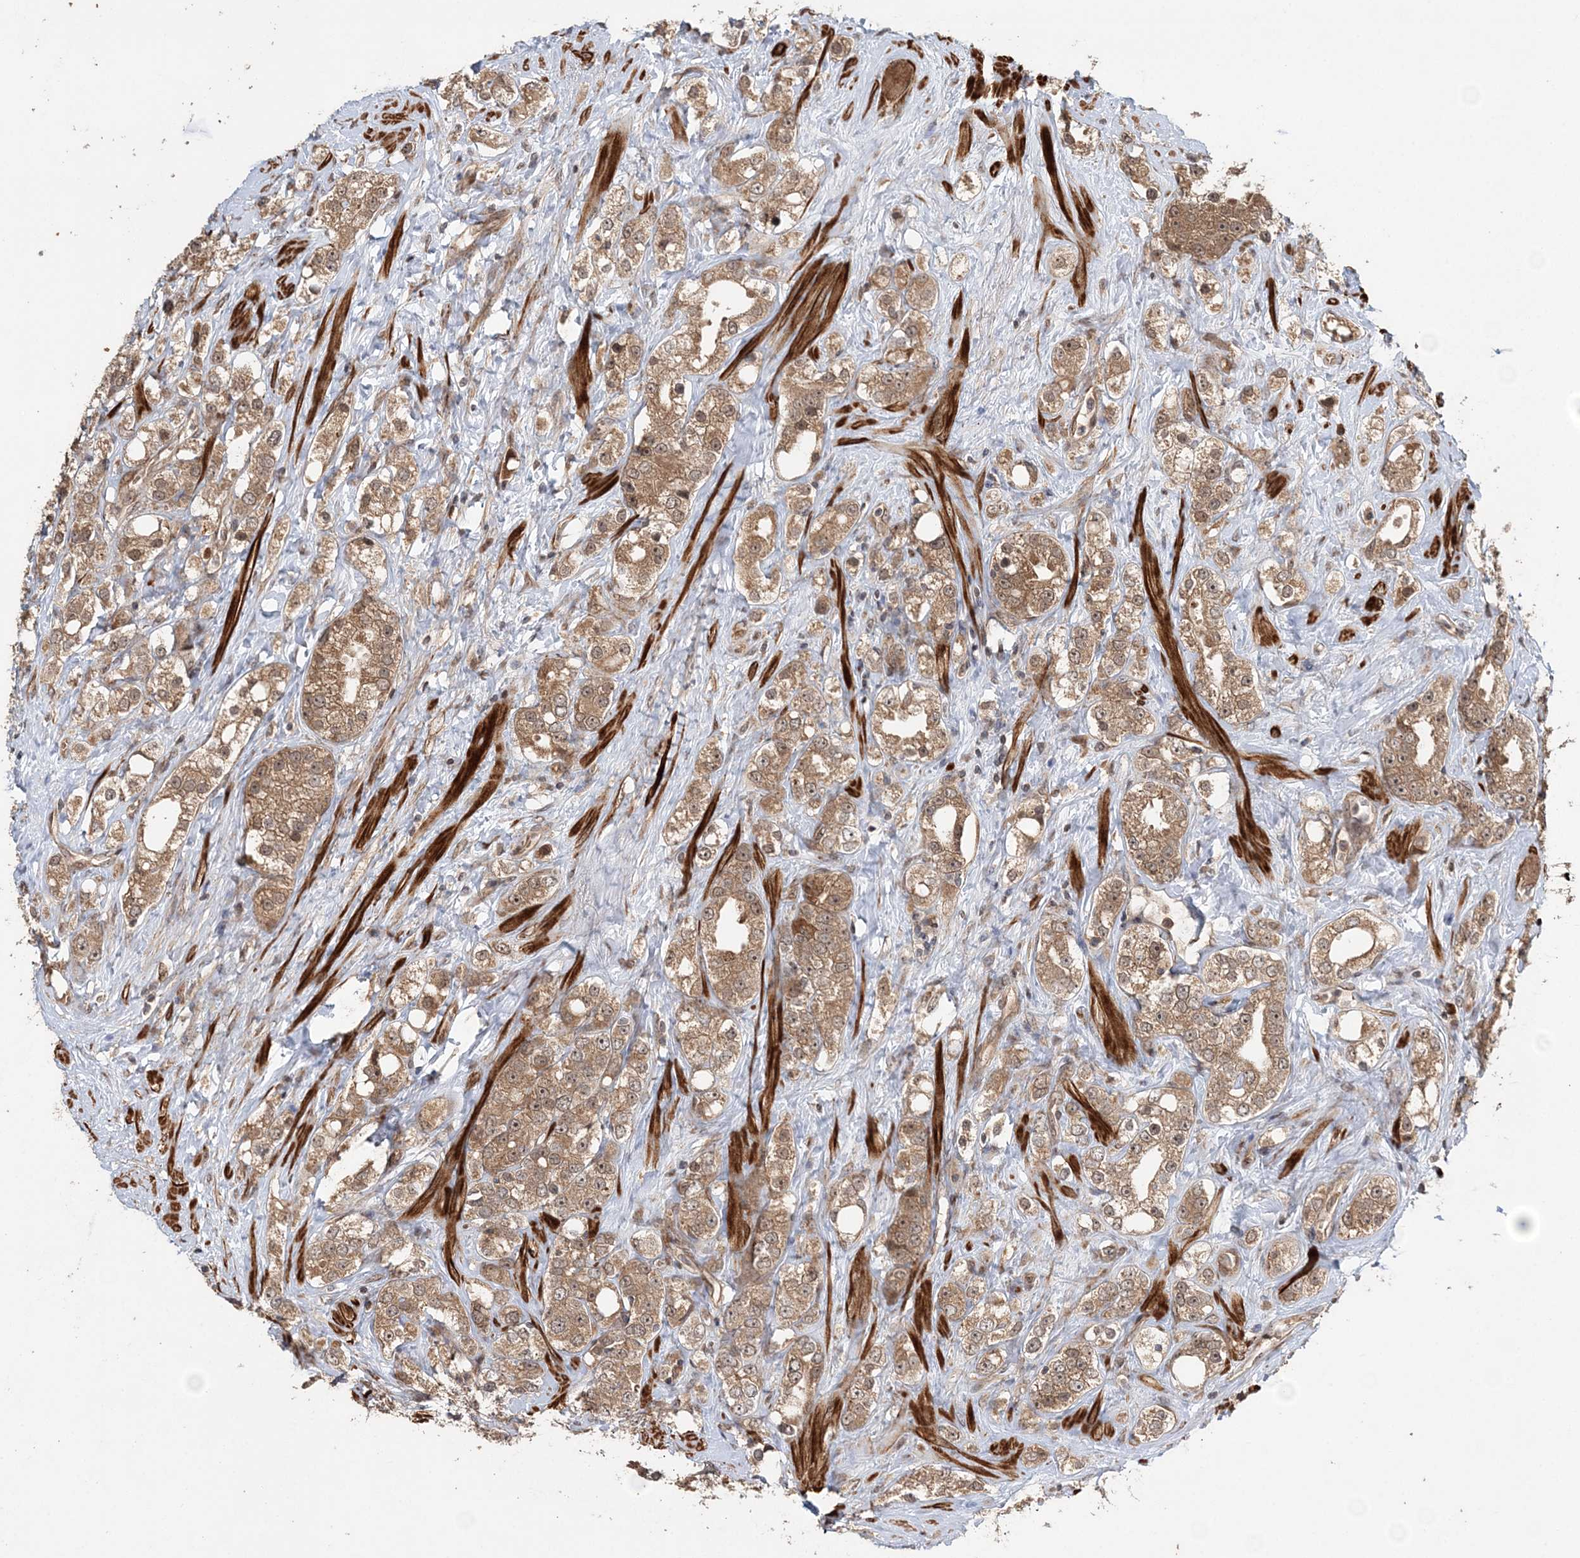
{"staining": {"intensity": "moderate", "quantity": ">75%", "location": "cytoplasmic/membranous,nuclear"}, "tissue": "prostate cancer", "cell_type": "Tumor cells", "image_type": "cancer", "snomed": [{"axis": "morphology", "description": "Adenocarcinoma, NOS"}, {"axis": "topography", "description": "Prostate"}], "caption": "High-power microscopy captured an immunohistochemistry image of prostate cancer (adenocarcinoma), revealing moderate cytoplasmic/membranous and nuclear expression in approximately >75% of tumor cells.", "gene": "UBTD2", "patient": {"sex": "male", "age": 79}}